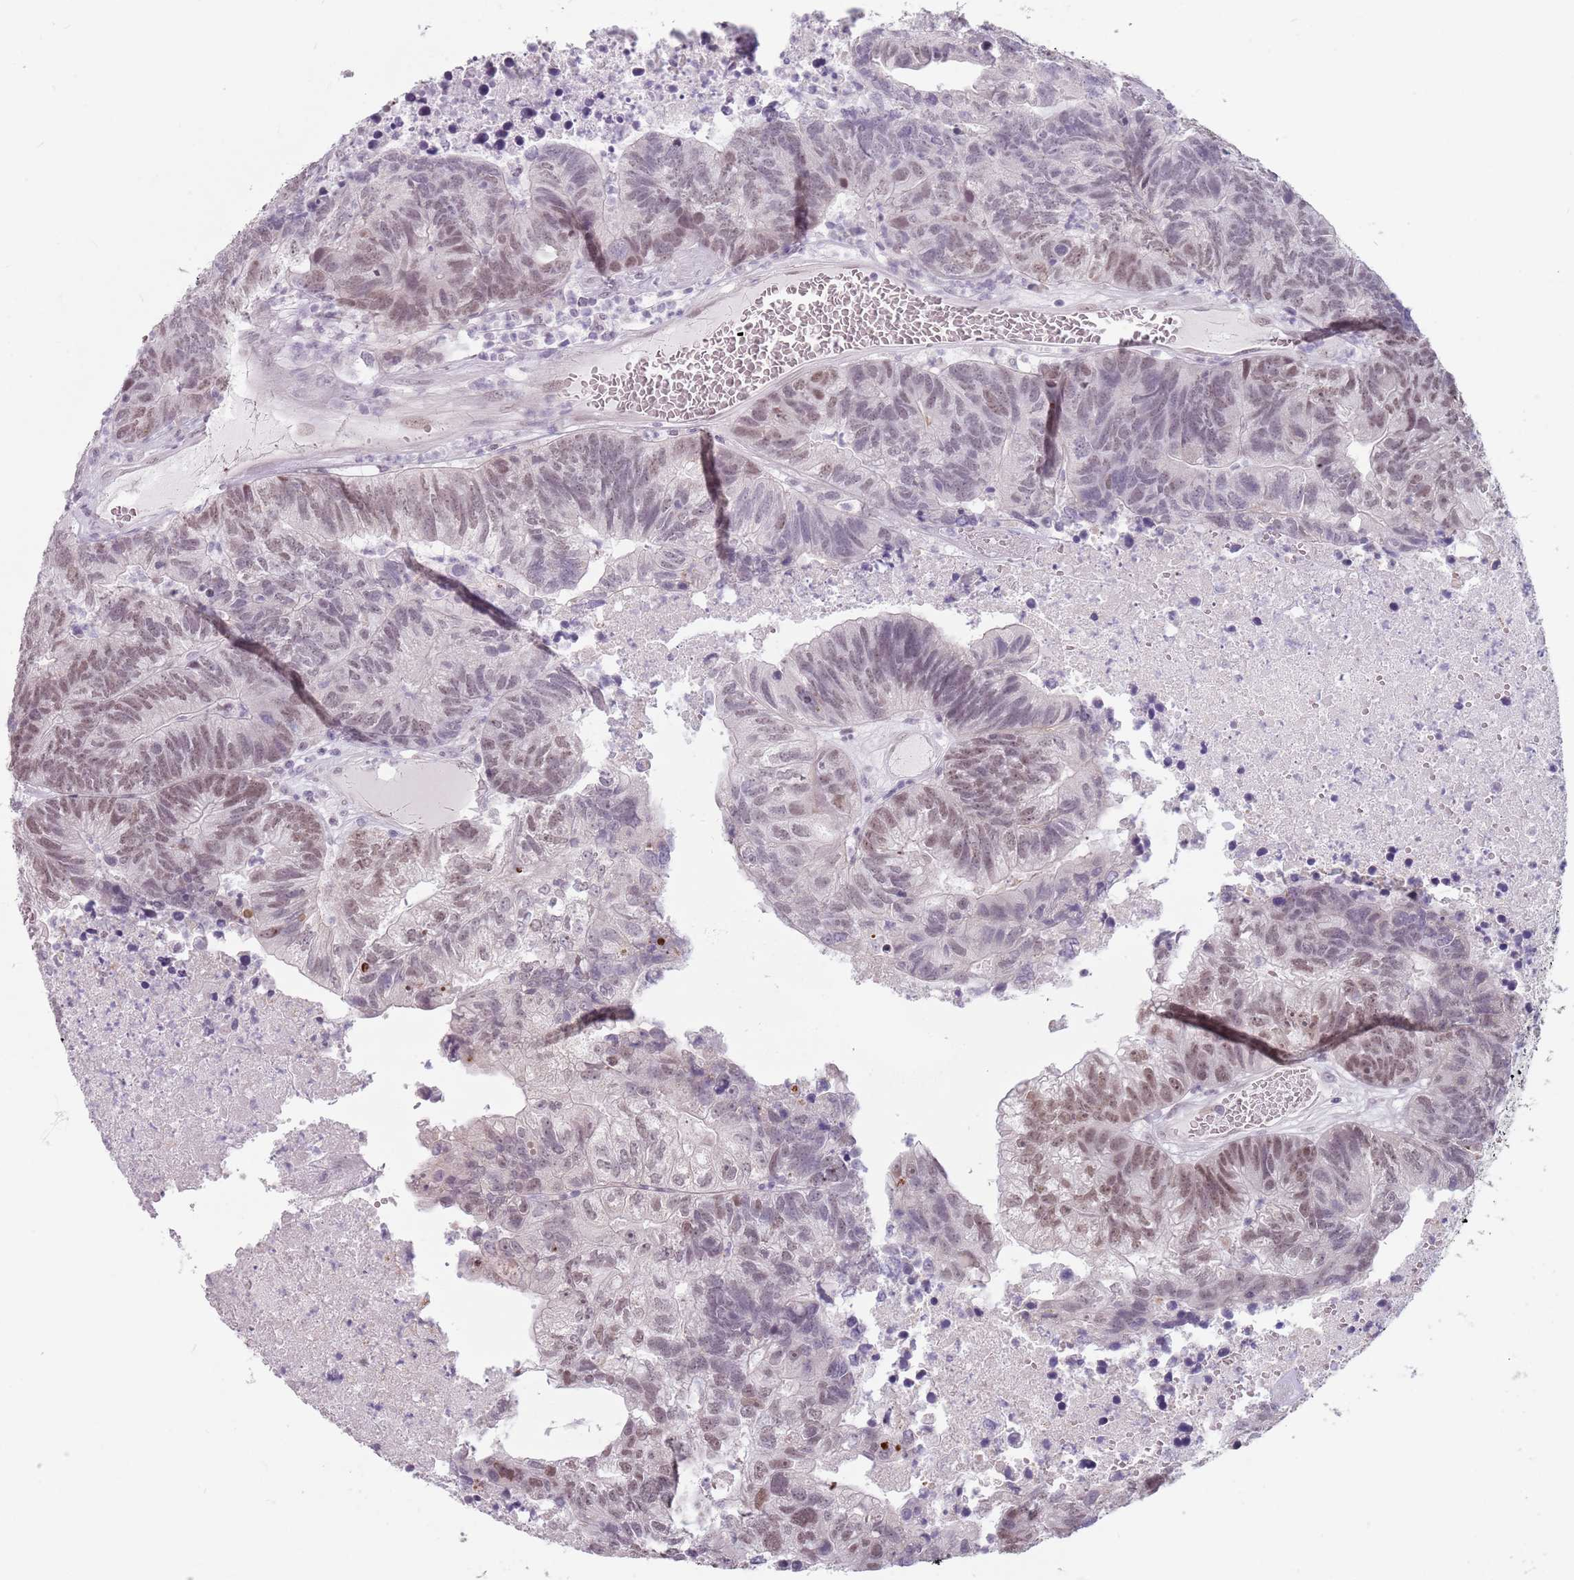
{"staining": {"intensity": "moderate", "quantity": ">75%", "location": "nuclear"}, "tissue": "colorectal cancer", "cell_type": "Tumor cells", "image_type": "cancer", "snomed": [{"axis": "morphology", "description": "Adenocarcinoma, NOS"}, {"axis": "topography", "description": "Colon"}], "caption": "Tumor cells exhibit medium levels of moderate nuclear positivity in approximately >75% of cells in human adenocarcinoma (colorectal).", "gene": "PTCHD1", "patient": {"sex": "female", "age": 48}}